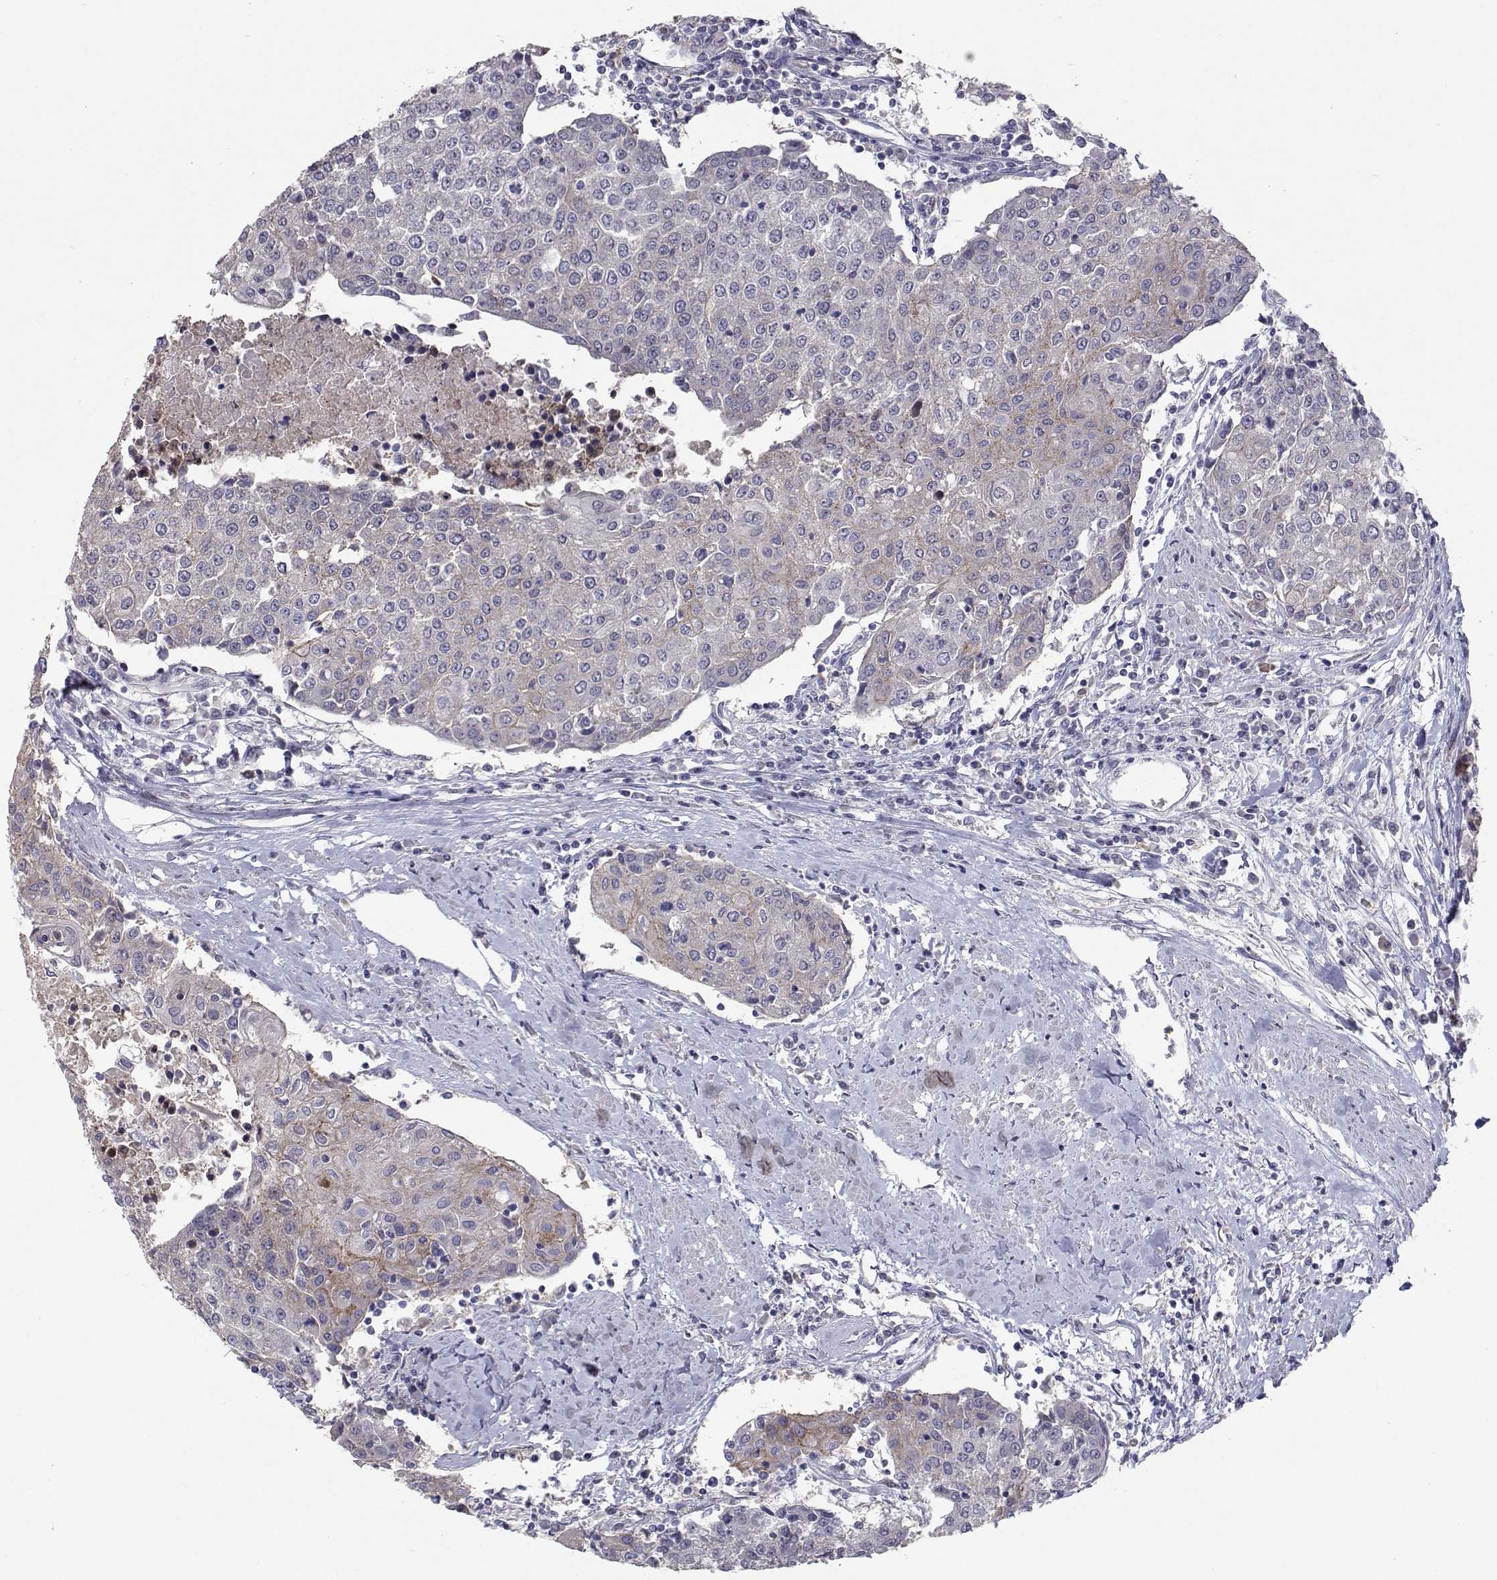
{"staining": {"intensity": "negative", "quantity": "none", "location": "none"}, "tissue": "urothelial cancer", "cell_type": "Tumor cells", "image_type": "cancer", "snomed": [{"axis": "morphology", "description": "Urothelial carcinoma, High grade"}, {"axis": "topography", "description": "Urinary bladder"}], "caption": "There is no significant staining in tumor cells of urothelial carcinoma (high-grade).", "gene": "RBPJL", "patient": {"sex": "female", "age": 85}}